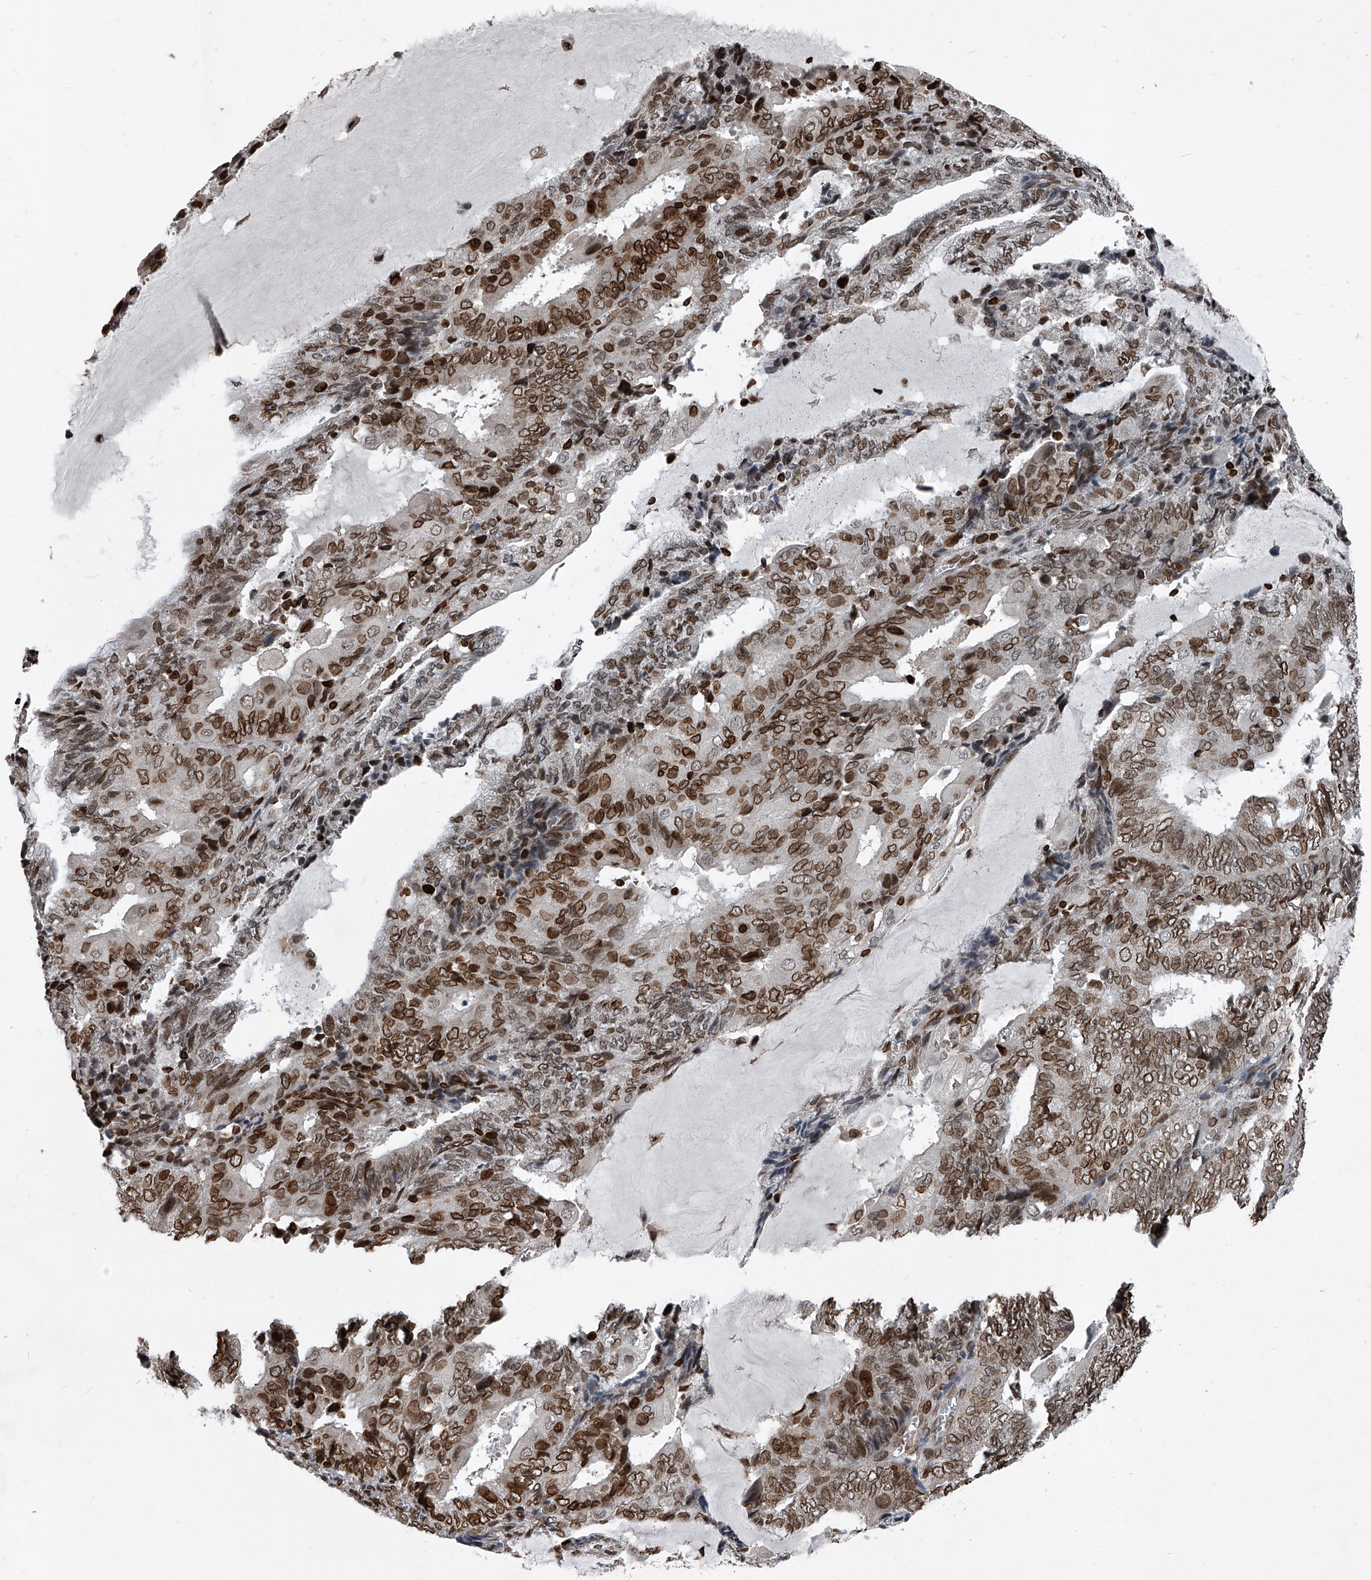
{"staining": {"intensity": "moderate", "quantity": ">75%", "location": "cytoplasmic/membranous,nuclear"}, "tissue": "endometrial cancer", "cell_type": "Tumor cells", "image_type": "cancer", "snomed": [{"axis": "morphology", "description": "Adenocarcinoma, NOS"}, {"axis": "topography", "description": "Endometrium"}], "caption": "About >75% of tumor cells in endometrial adenocarcinoma show moderate cytoplasmic/membranous and nuclear protein positivity as visualized by brown immunohistochemical staining.", "gene": "PHF20", "patient": {"sex": "female", "age": 81}}